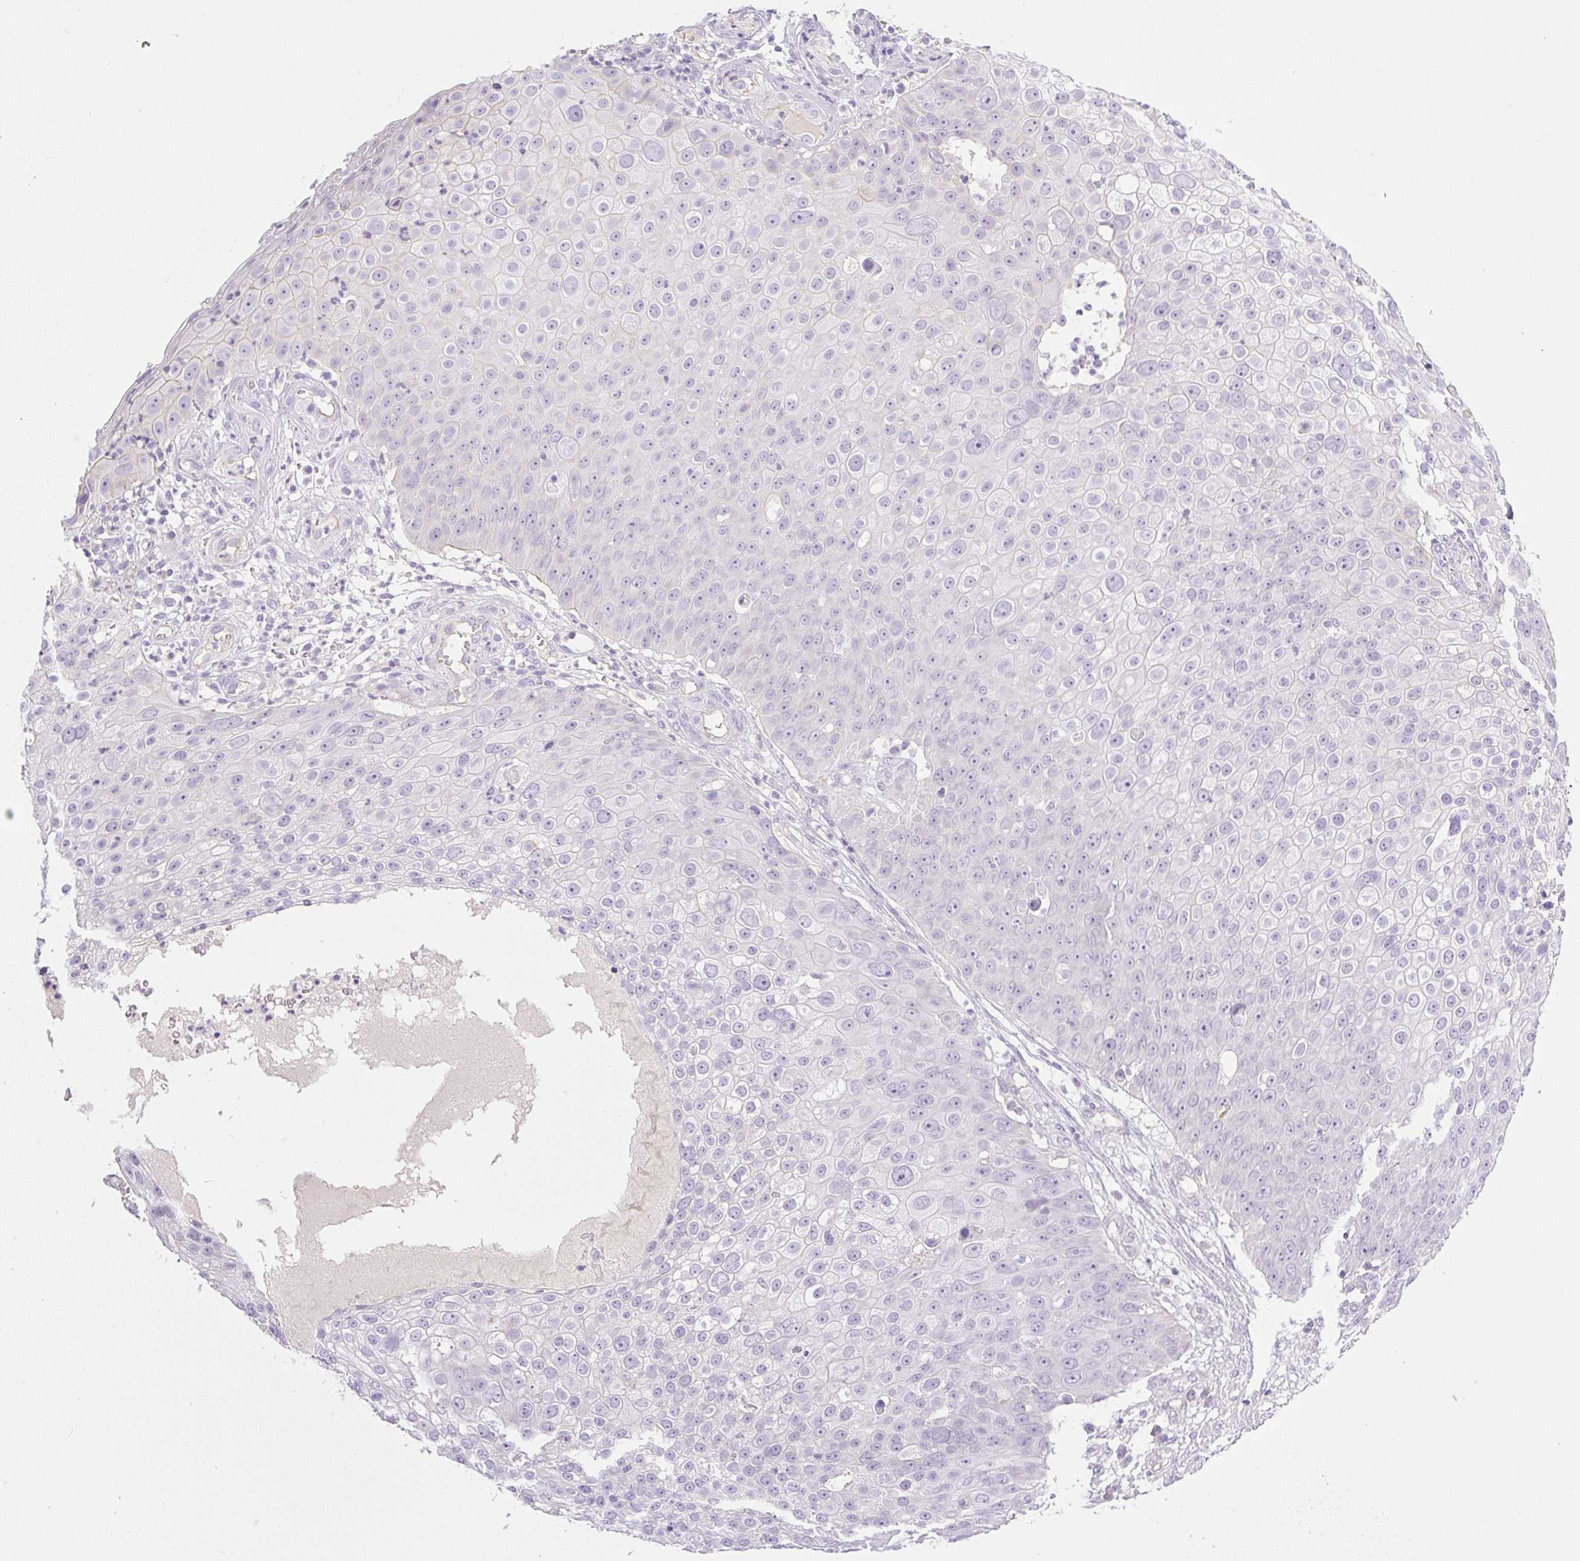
{"staining": {"intensity": "negative", "quantity": "none", "location": "none"}, "tissue": "skin cancer", "cell_type": "Tumor cells", "image_type": "cancer", "snomed": [{"axis": "morphology", "description": "Squamous cell carcinoma, NOS"}, {"axis": "topography", "description": "Skin"}], "caption": "A micrograph of human squamous cell carcinoma (skin) is negative for staining in tumor cells. (Brightfield microscopy of DAB IHC at high magnification).", "gene": "MIA2", "patient": {"sex": "male", "age": 71}}